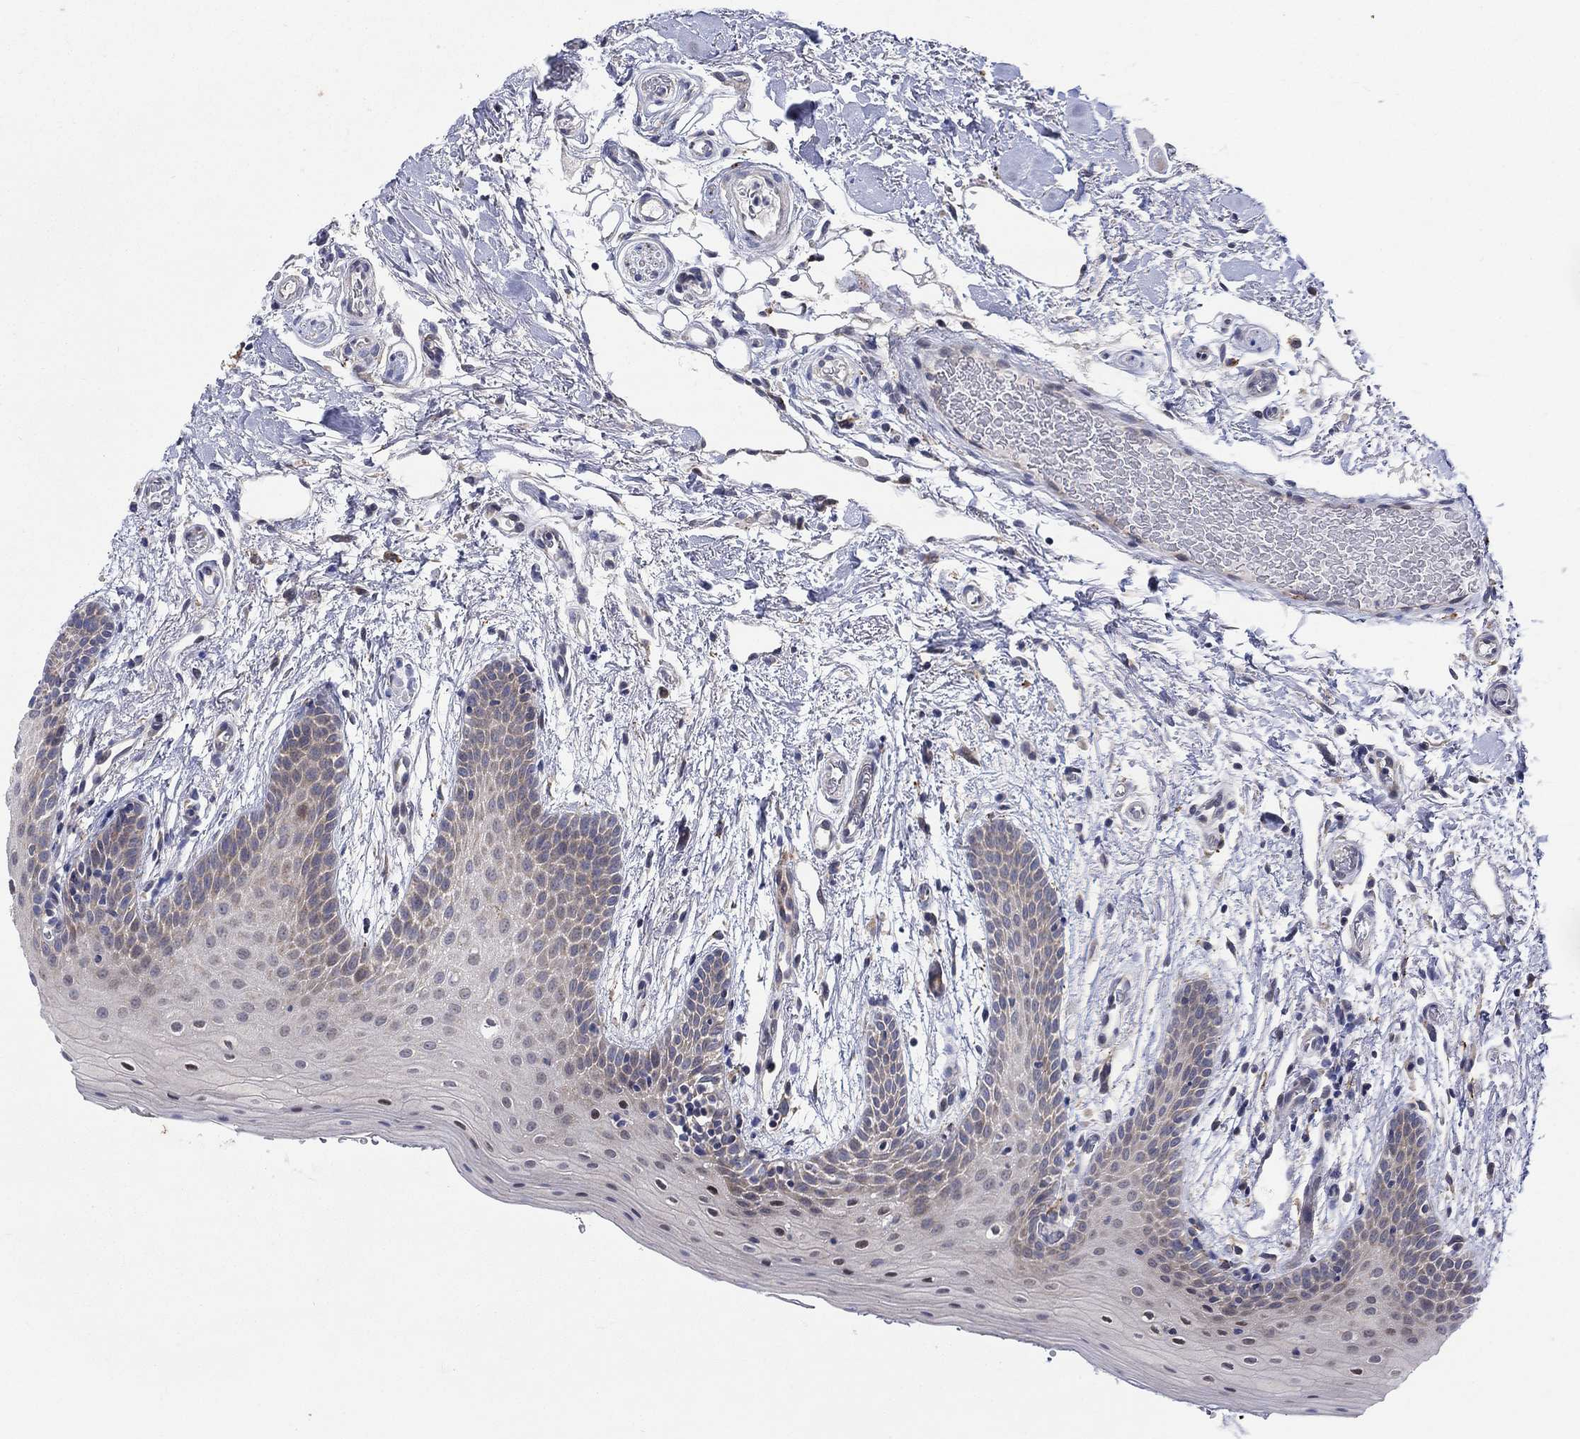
{"staining": {"intensity": "moderate", "quantity": "<25%", "location": "cytoplasmic/membranous"}, "tissue": "oral mucosa", "cell_type": "Squamous epithelial cells", "image_type": "normal", "snomed": [{"axis": "morphology", "description": "Normal tissue, NOS"}, {"axis": "topography", "description": "Oral tissue"}, {"axis": "topography", "description": "Tounge, NOS"}], "caption": "Immunohistochemistry (IHC) (DAB (3,3'-diaminobenzidine)) staining of benign human oral mucosa shows moderate cytoplasmic/membranous protein staining in approximately <25% of squamous epithelial cells. (DAB (3,3'-diaminobenzidine) IHC with brightfield microscopy, high magnification).", "gene": "SLC35F2", "patient": {"sex": "female", "age": 86}}